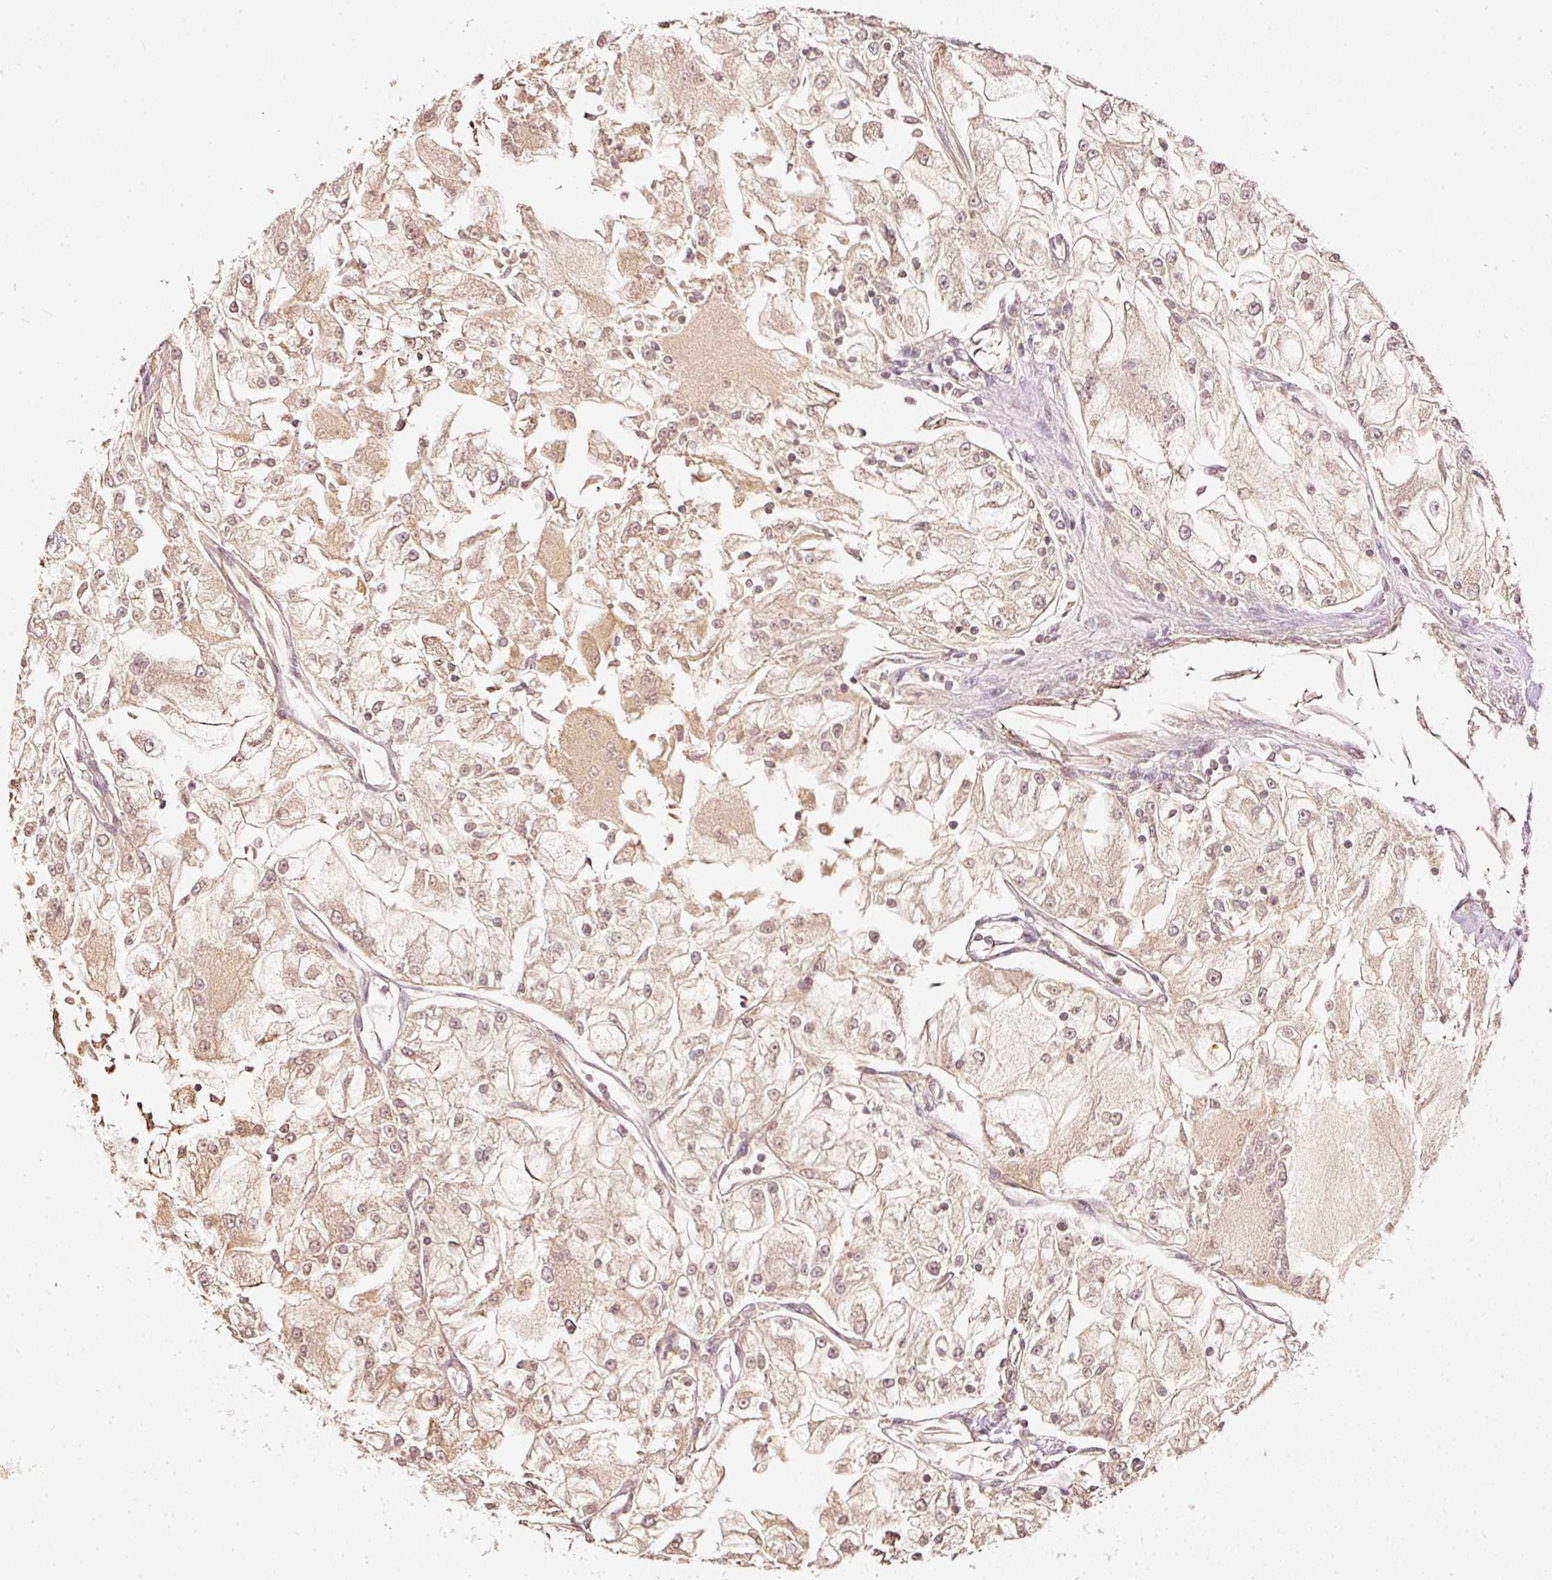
{"staining": {"intensity": "weak", "quantity": ">75%", "location": "cytoplasmic/membranous"}, "tissue": "renal cancer", "cell_type": "Tumor cells", "image_type": "cancer", "snomed": [{"axis": "morphology", "description": "Adenocarcinoma, NOS"}, {"axis": "topography", "description": "Kidney"}], "caption": "The histopathology image exhibits a brown stain indicating the presence of a protein in the cytoplasmic/membranous of tumor cells in renal adenocarcinoma. Using DAB (3,3'-diaminobenzidine) (brown) and hematoxylin (blue) stains, captured at high magnification using brightfield microscopy.", "gene": "EVL", "patient": {"sex": "female", "age": 72}}